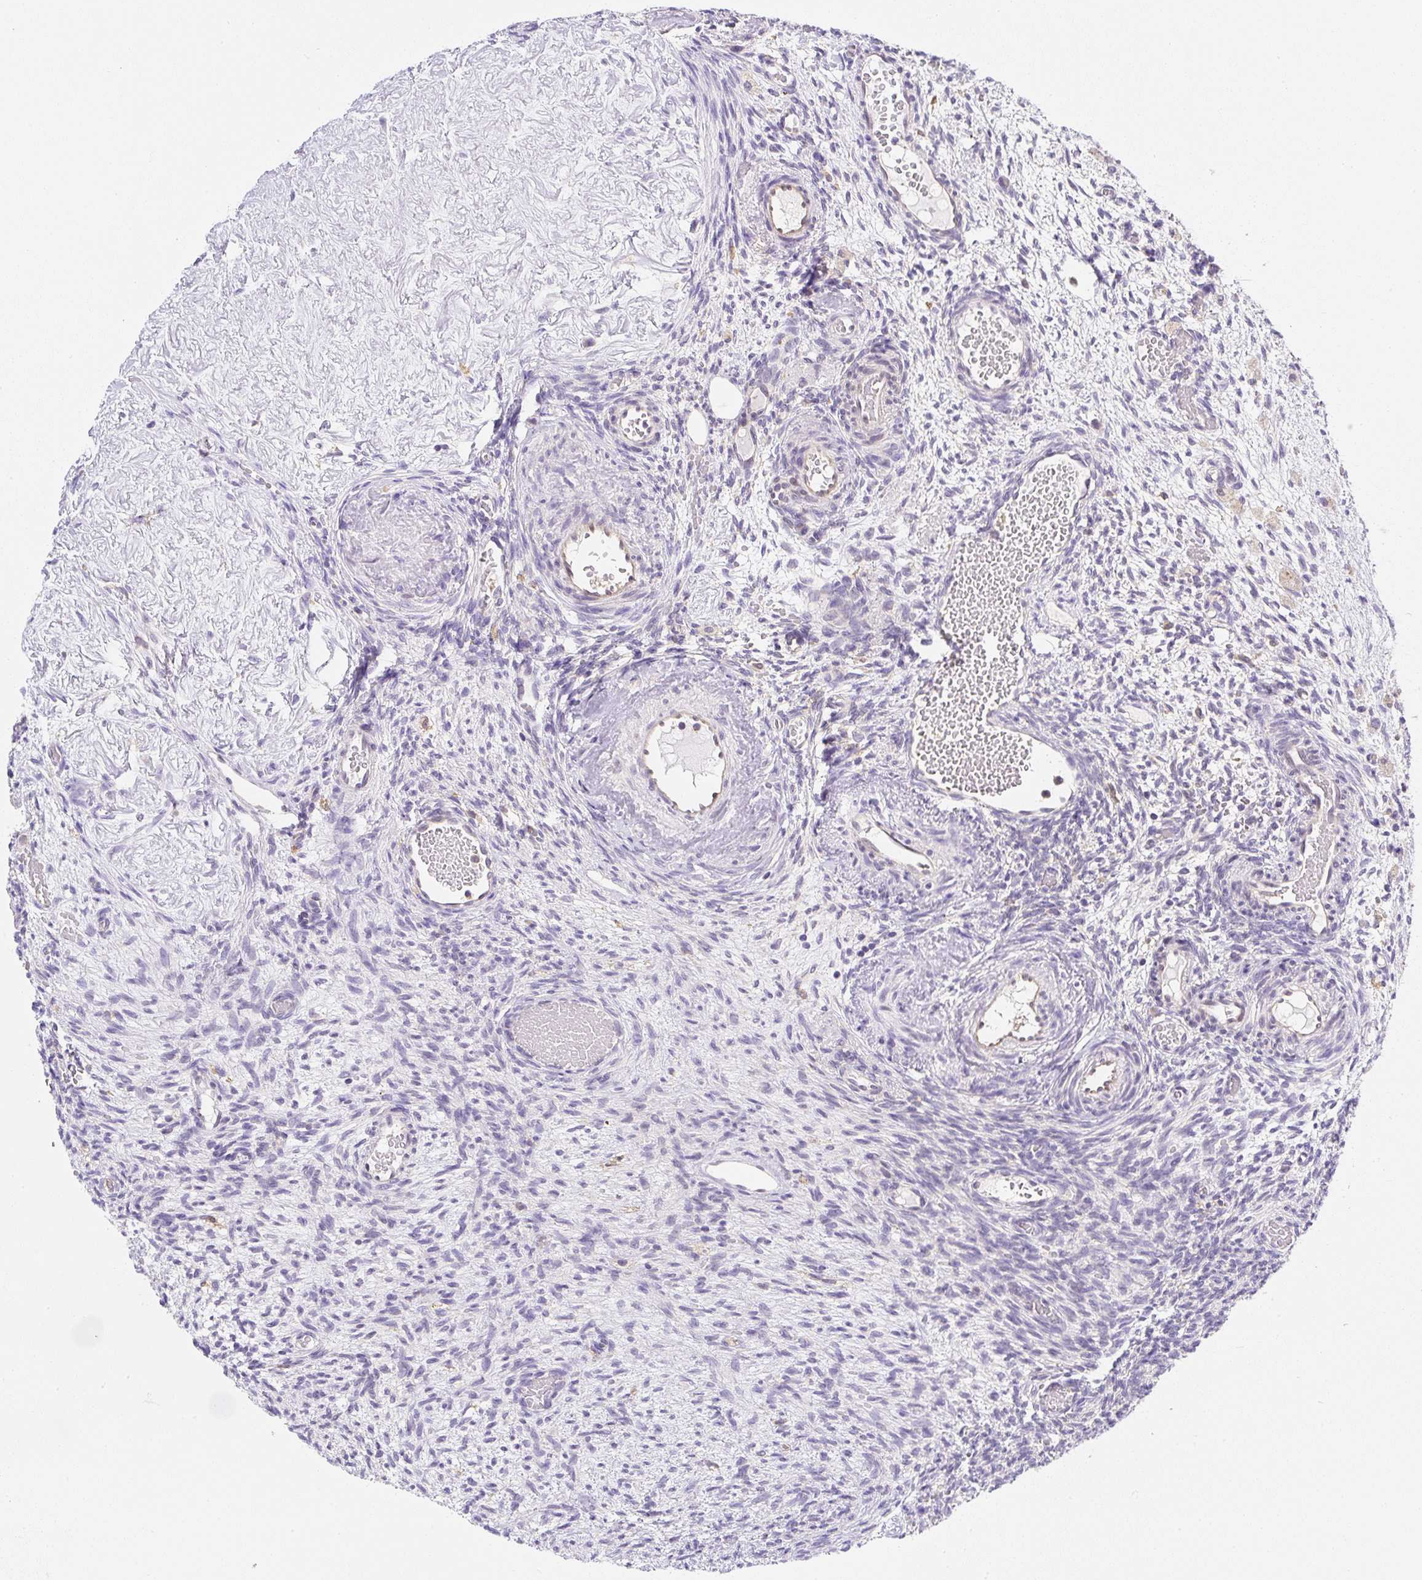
{"staining": {"intensity": "moderate", "quantity": ">75%", "location": "cytoplasmic/membranous"}, "tissue": "ovary", "cell_type": "Follicle cells", "image_type": "normal", "snomed": [{"axis": "morphology", "description": "Normal tissue, NOS"}, {"axis": "topography", "description": "Ovary"}], "caption": "Follicle cells show medium levels of moderate cytoplasmic/membranous expression in approximately >75% of cells in normal human ovary. The protein is shown in brown color, while the nuclei are stained blue.", "gene": "PLA2G4A", "patient": {"sex": "female", "age": 67}}